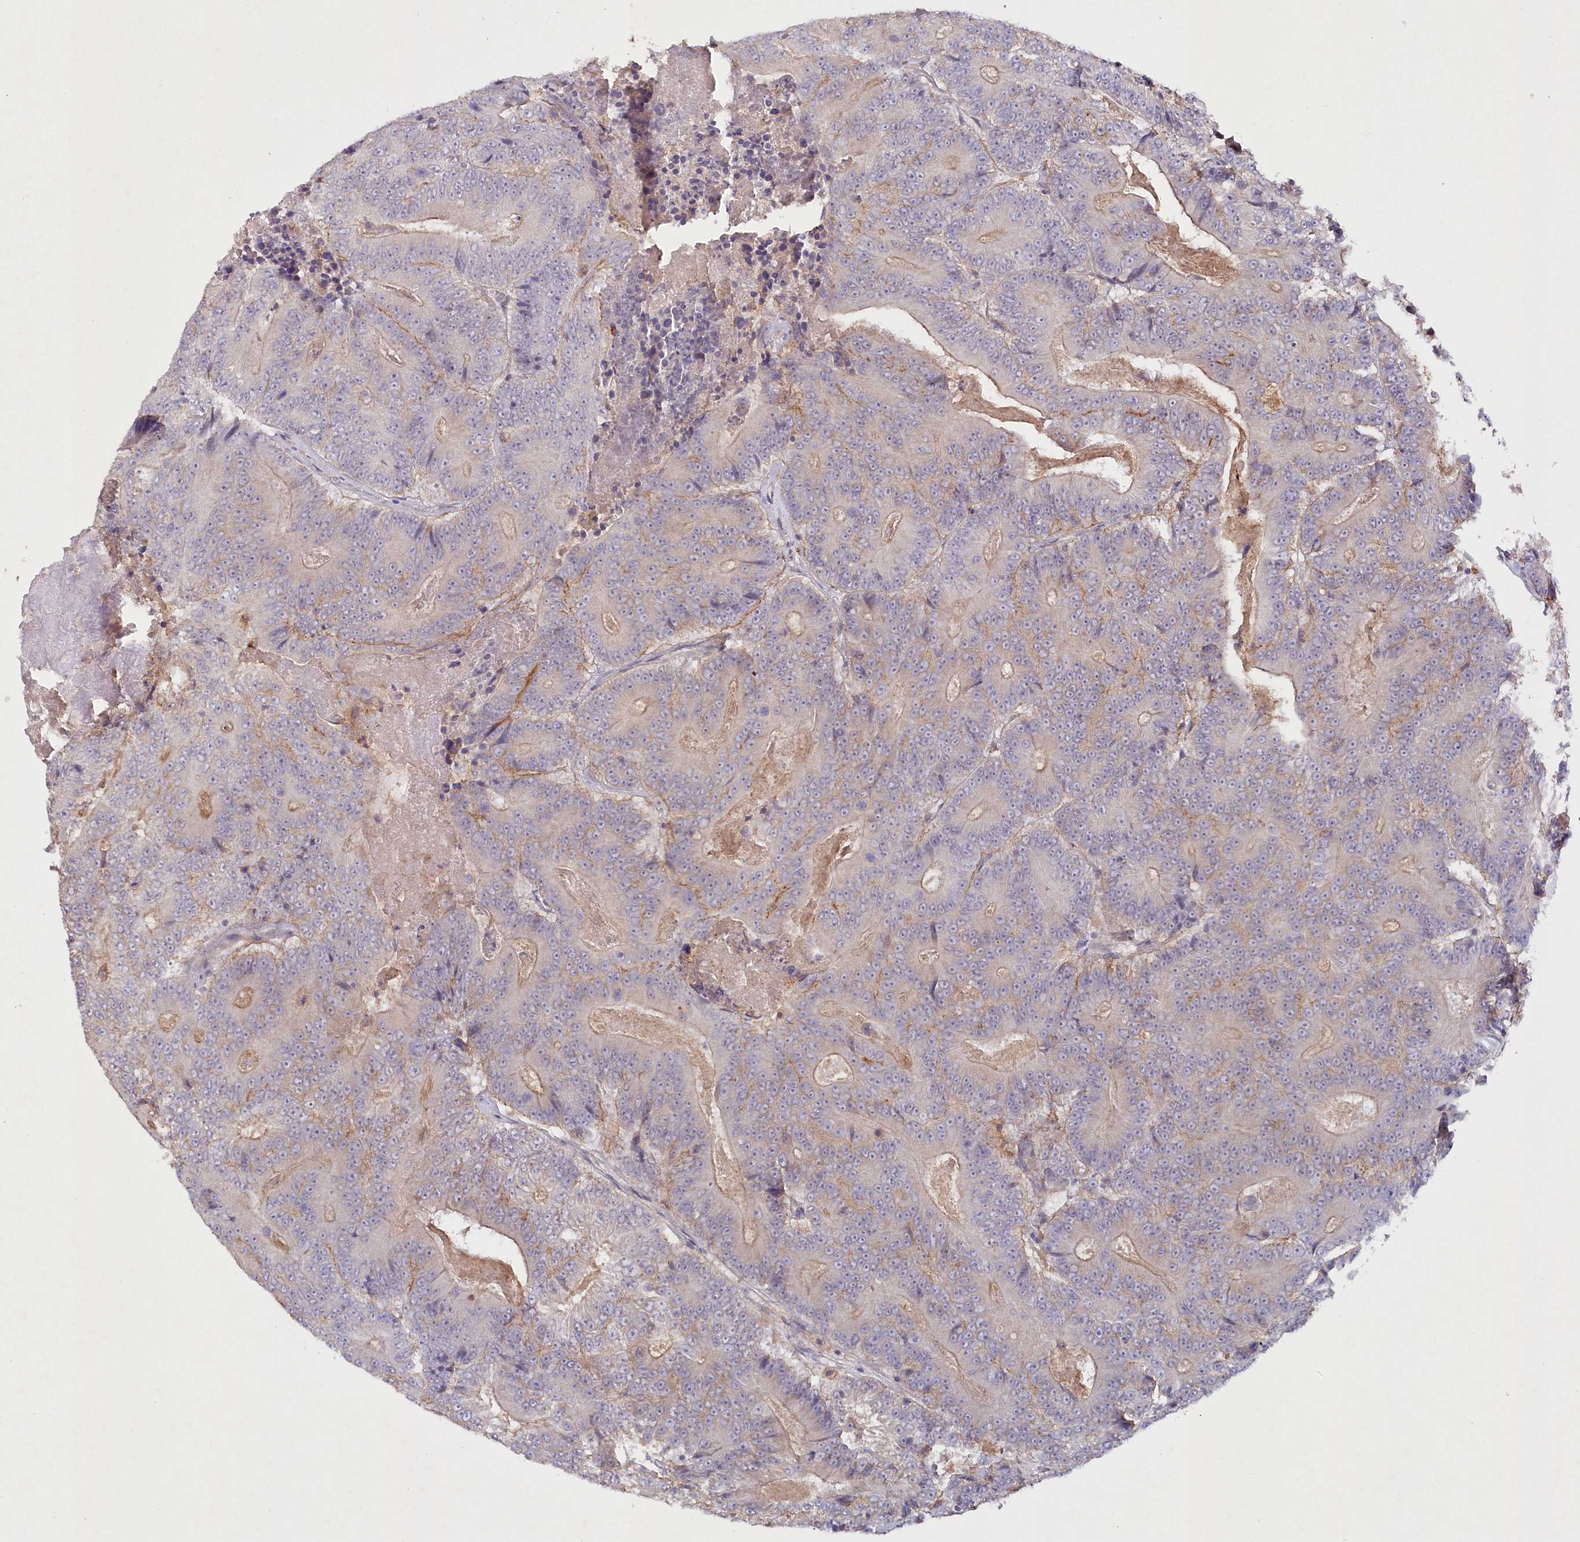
{"staining": {"intensity": "weak", "quantity": "25%-75%", "location": "cytoplasmic/membranous"}, "tissue": "colorectal cancer", "cell_type": "Tumor cells", "image_type": "cancer", "snomed": [{"axis": "morphology", "description": "Adenocarcinoma, NOS"}, {"axis": "topography", "description": "Colon"}], "caption": "There is low levels of weak cytoplasmic/membranous expression in tumor cells of colorectal adenocarcinoma, as demonstrated by immunohistochemical staining (brown color).", "gene": "ALDH3B1", "patient": {"sex": "male", "age": 83}}